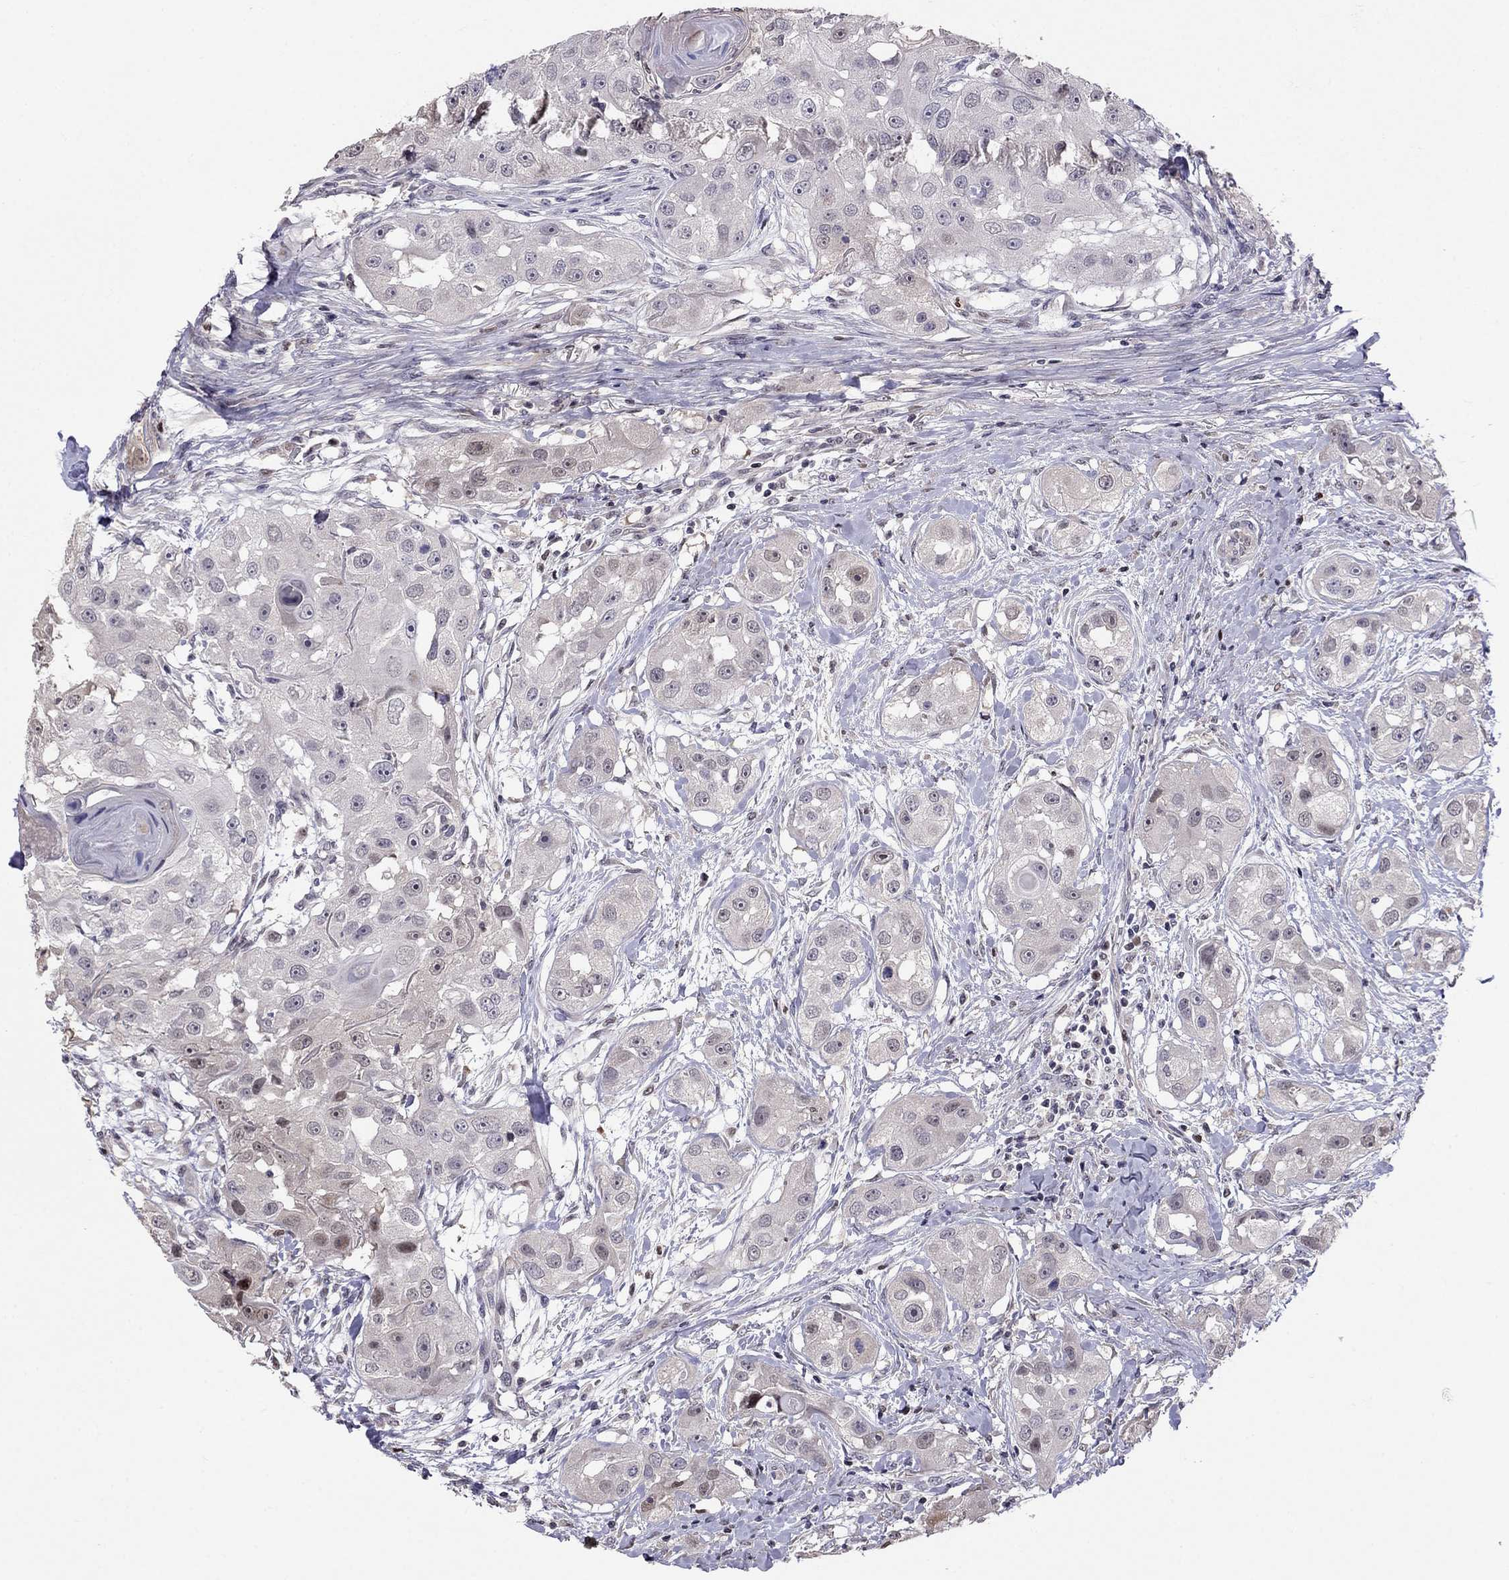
{"staining": {"intensity": "negative", "quantity": "none", "location": "none"}, "tissue": "head and neck cancer", "cell_type": "Tumor cells", "image_type": "cancer", "snomed": [{"axis": "morphology", "description": "Squamous cell carcinoma, NOS"}, {"axis": "topography", "description": "Head-Neck"}], "caption": "Tumor cells are negative for protein expression in human squamous cell carcinoma (head and neck).", "gene": "LRRC39", "patient": {"sex": "male", "age": 51}}